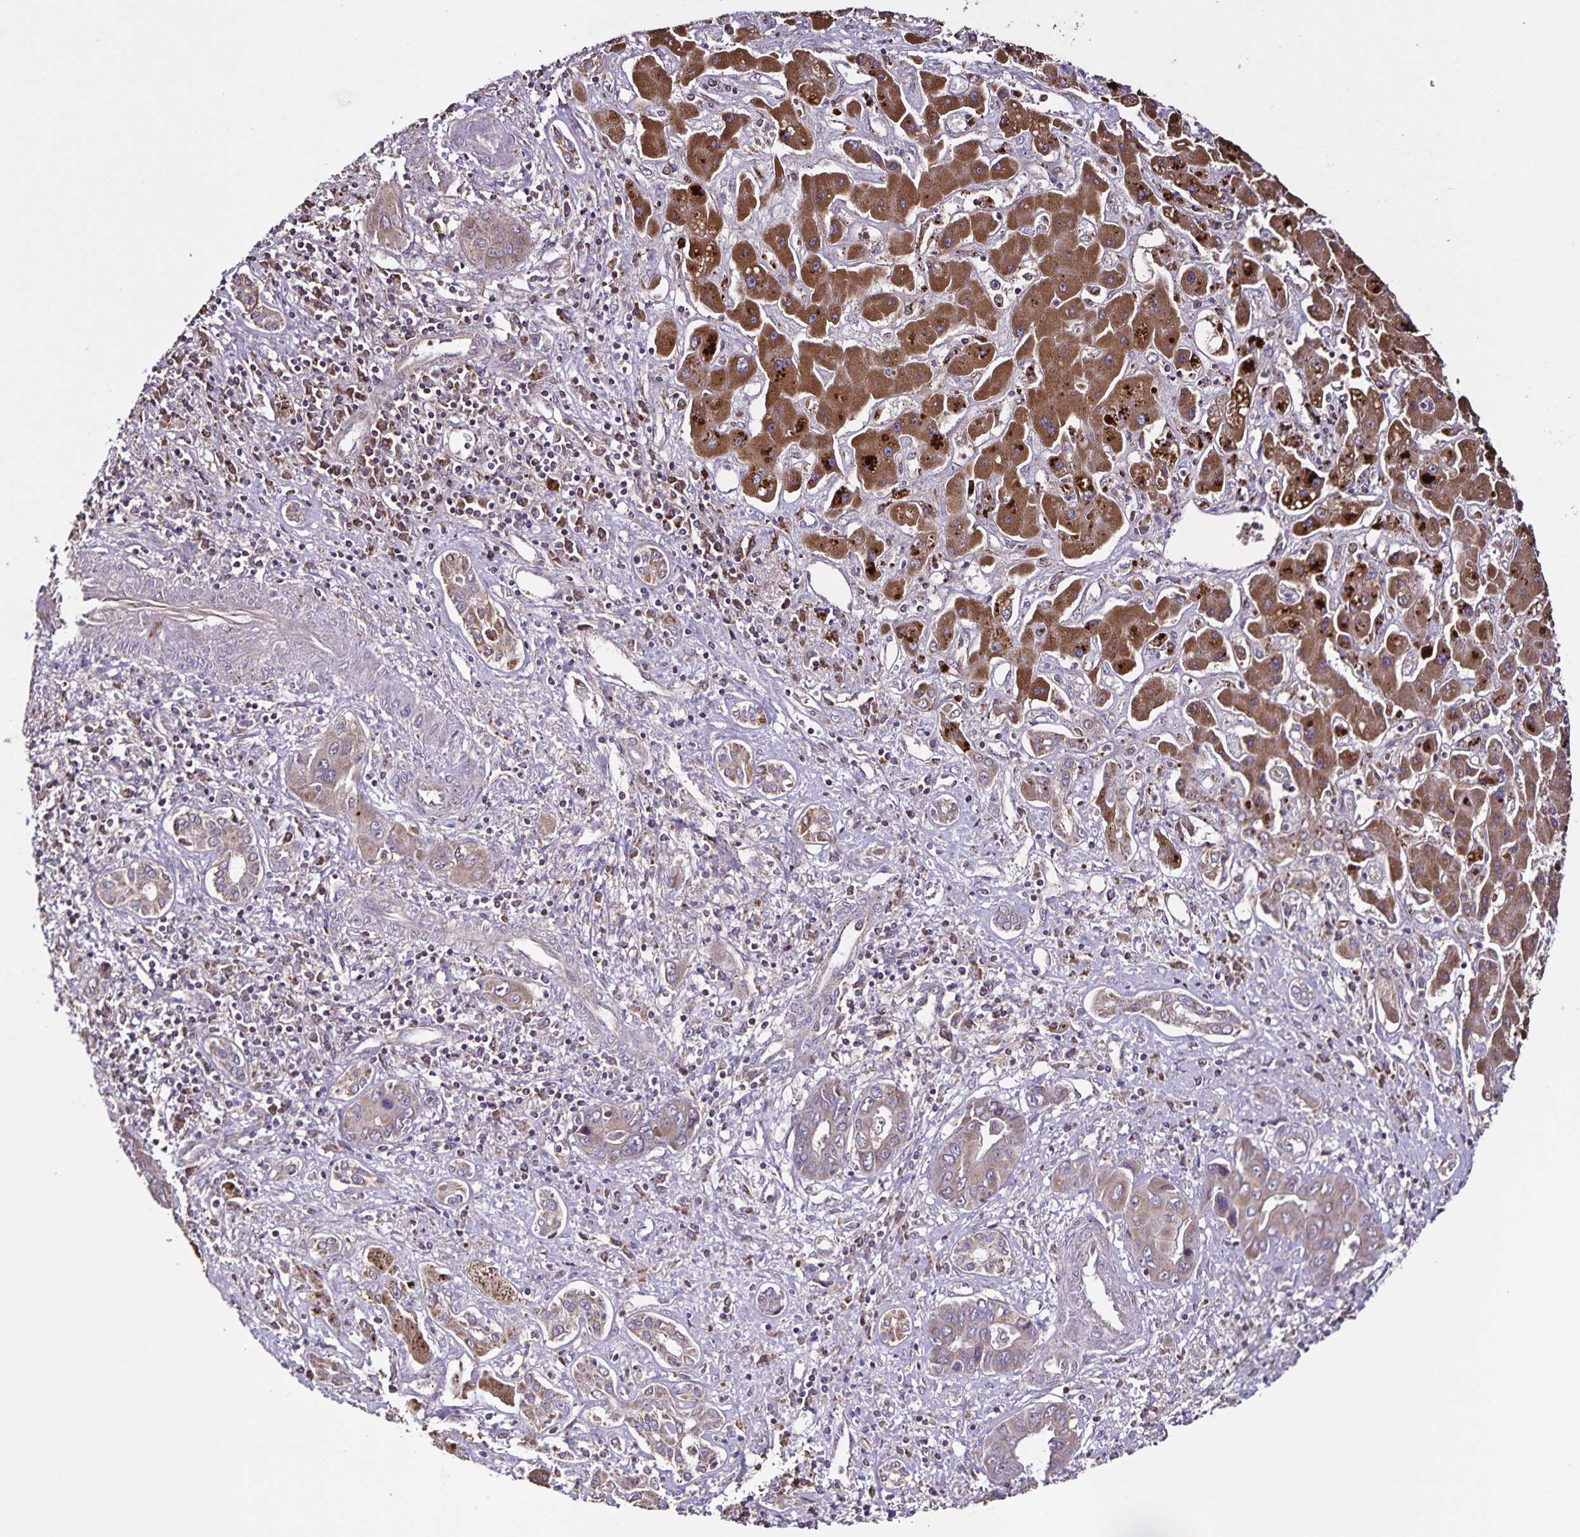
{"staining": {"intensity": "weak", "quantity": ">75%", "location": "cytoplasmic/membranous"}, "tissue": "liver cancer", "cell_type": "Tumor cells", "image_type": "cancer", "snomed": [{"axis": "morphology", "description": "Cholangiocarcinoma"}, {"axis": "topography", "description": "Liver"}], "caption": "Immunohistochemistry (IHC) of liver cancer (cholangiocarcinoma) reveals low levels of weak cytoplasmic/membranous staining in about >75% of tumor cells.", "gene": "MAN1A1", "patient": {"sex": "male", "age": 67}}